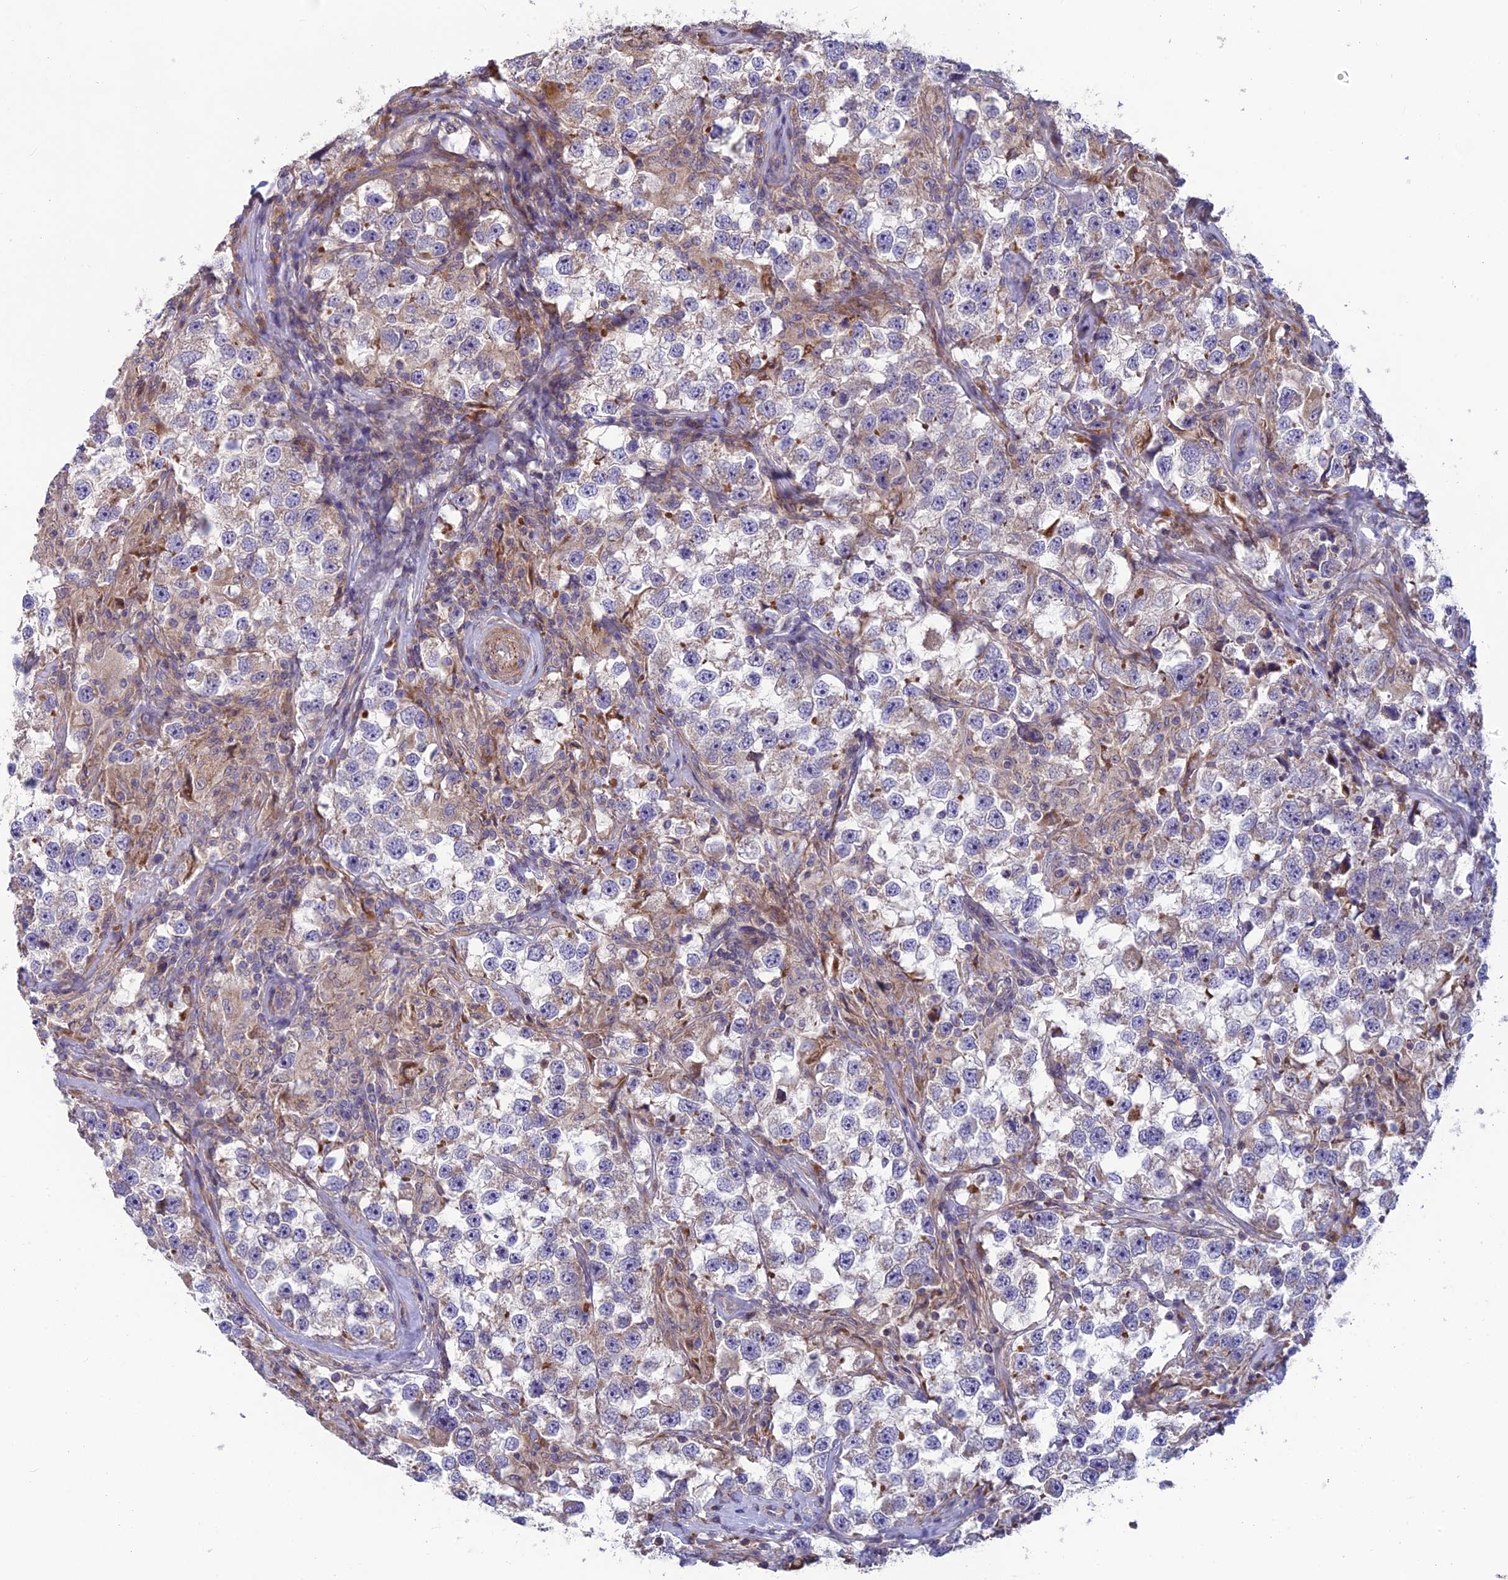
{"staining": {"intensity": "negative", "quantity": "none", "location": "none"}, "tissue": "testis cancer", "cell_type": "Tumor cells", "image_type": "cancer", "snomed": [{"axis": "morphology", "description": "Seminoma, NOS"}, {"axis": "topography", "description": "Testis"}], "caption": "A high-resolution photomicrograph shows IHC staining of testis cancer (seminoma), which exhibits no significant staining in tumor cells.", "gene": "BLTP2", "patient": {"sex": "male", "age": 46}}